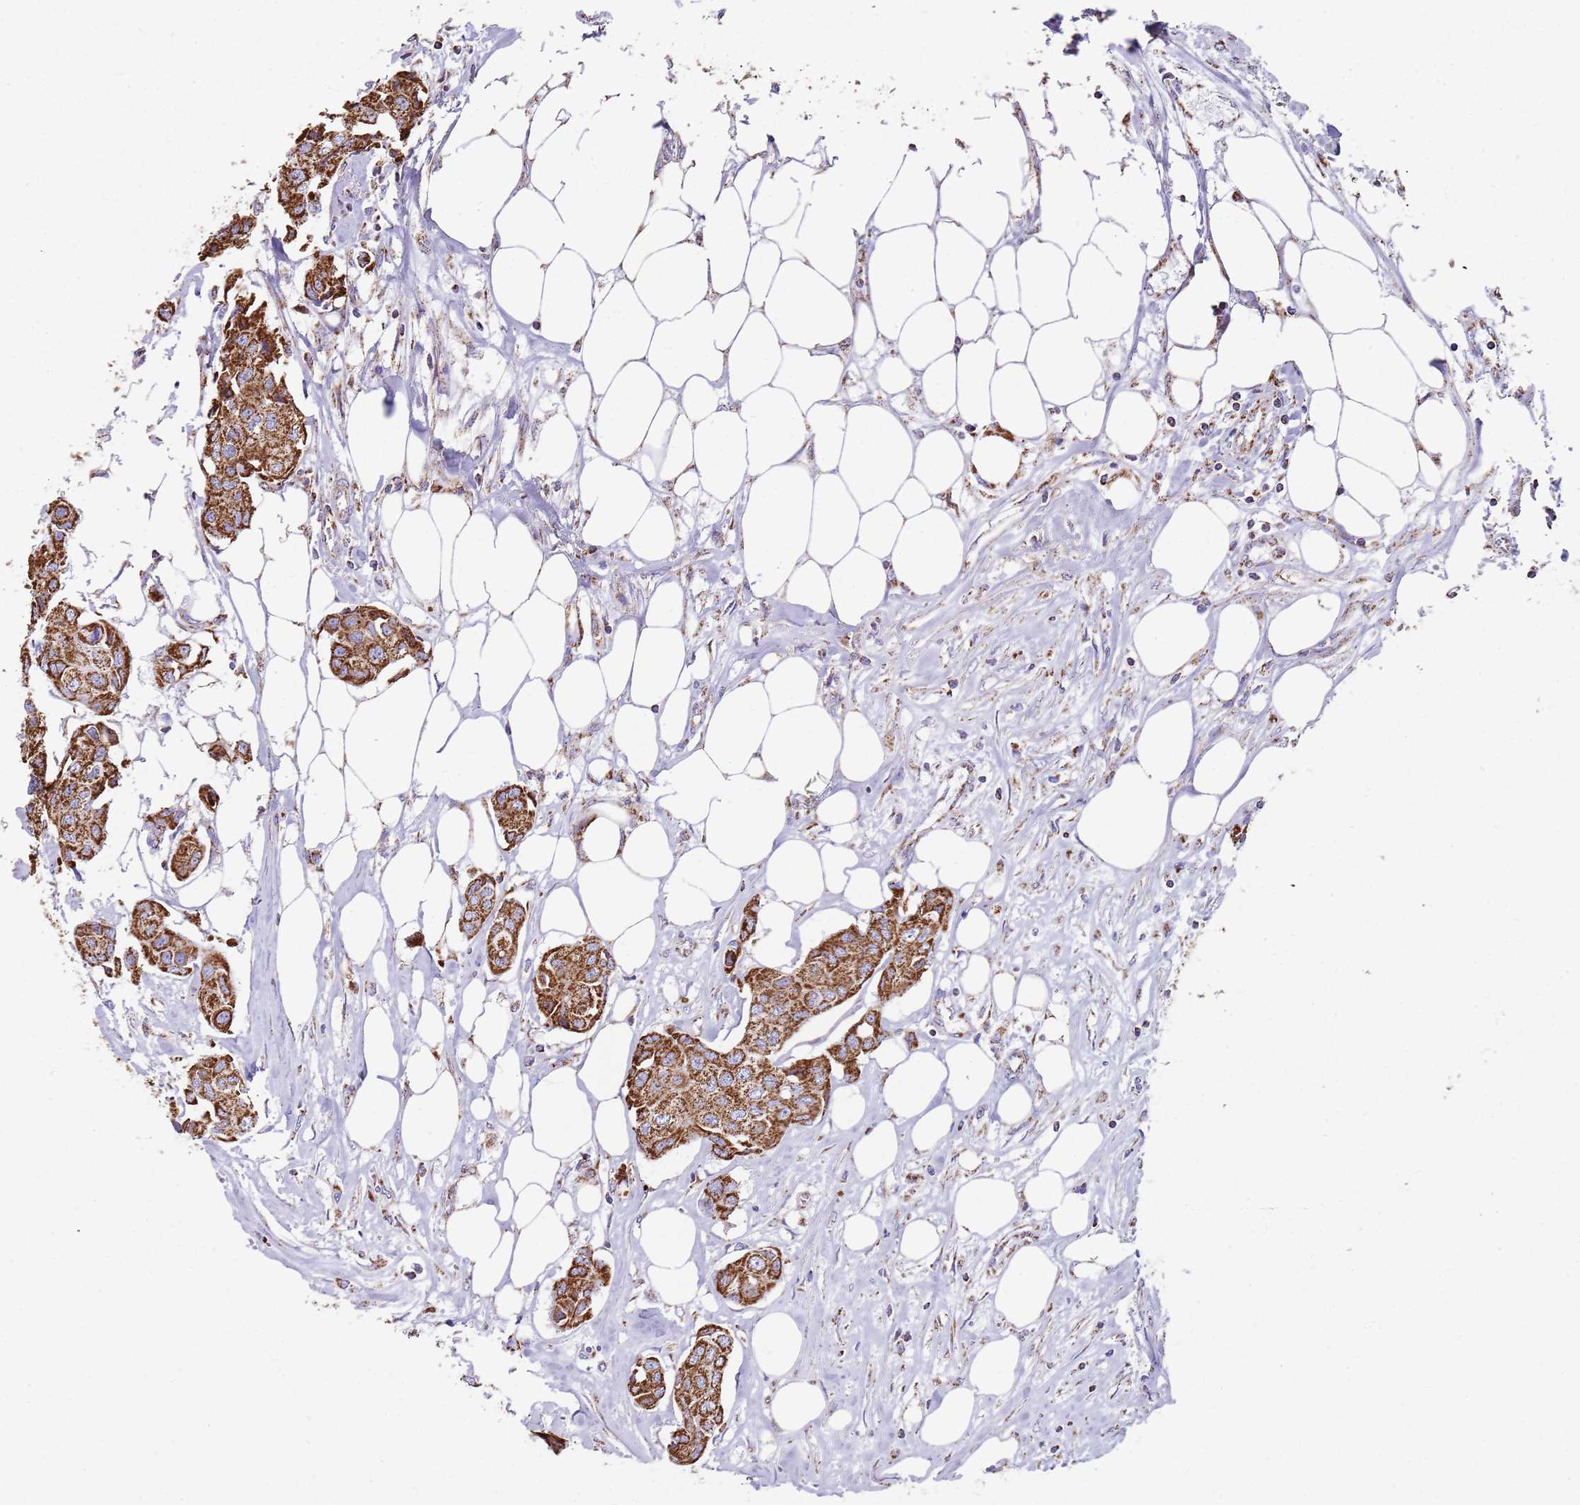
{"staining": {"intensity": "strong", "quantity": ">75%", "location": "cytoplasmic/membranous"}, "tissue": "breast cancer", "cell_type": "Tumor cells", "image_type": "cancer", "snomed": [{"axis": "morphology", "description": "Duct carcinoma"}, {"axis": "topography", "description": "Breast"}, {"axis": "topography", "description": "Lymph node"}], "caption": "Protein staining displays strong cytoplasmic/membranous expression in approximately >75% of tumor cells in breast infiltrating ductal carcinoma.", "gene": "TTLL1", "patient": {"sex": "female", "age": 80}}